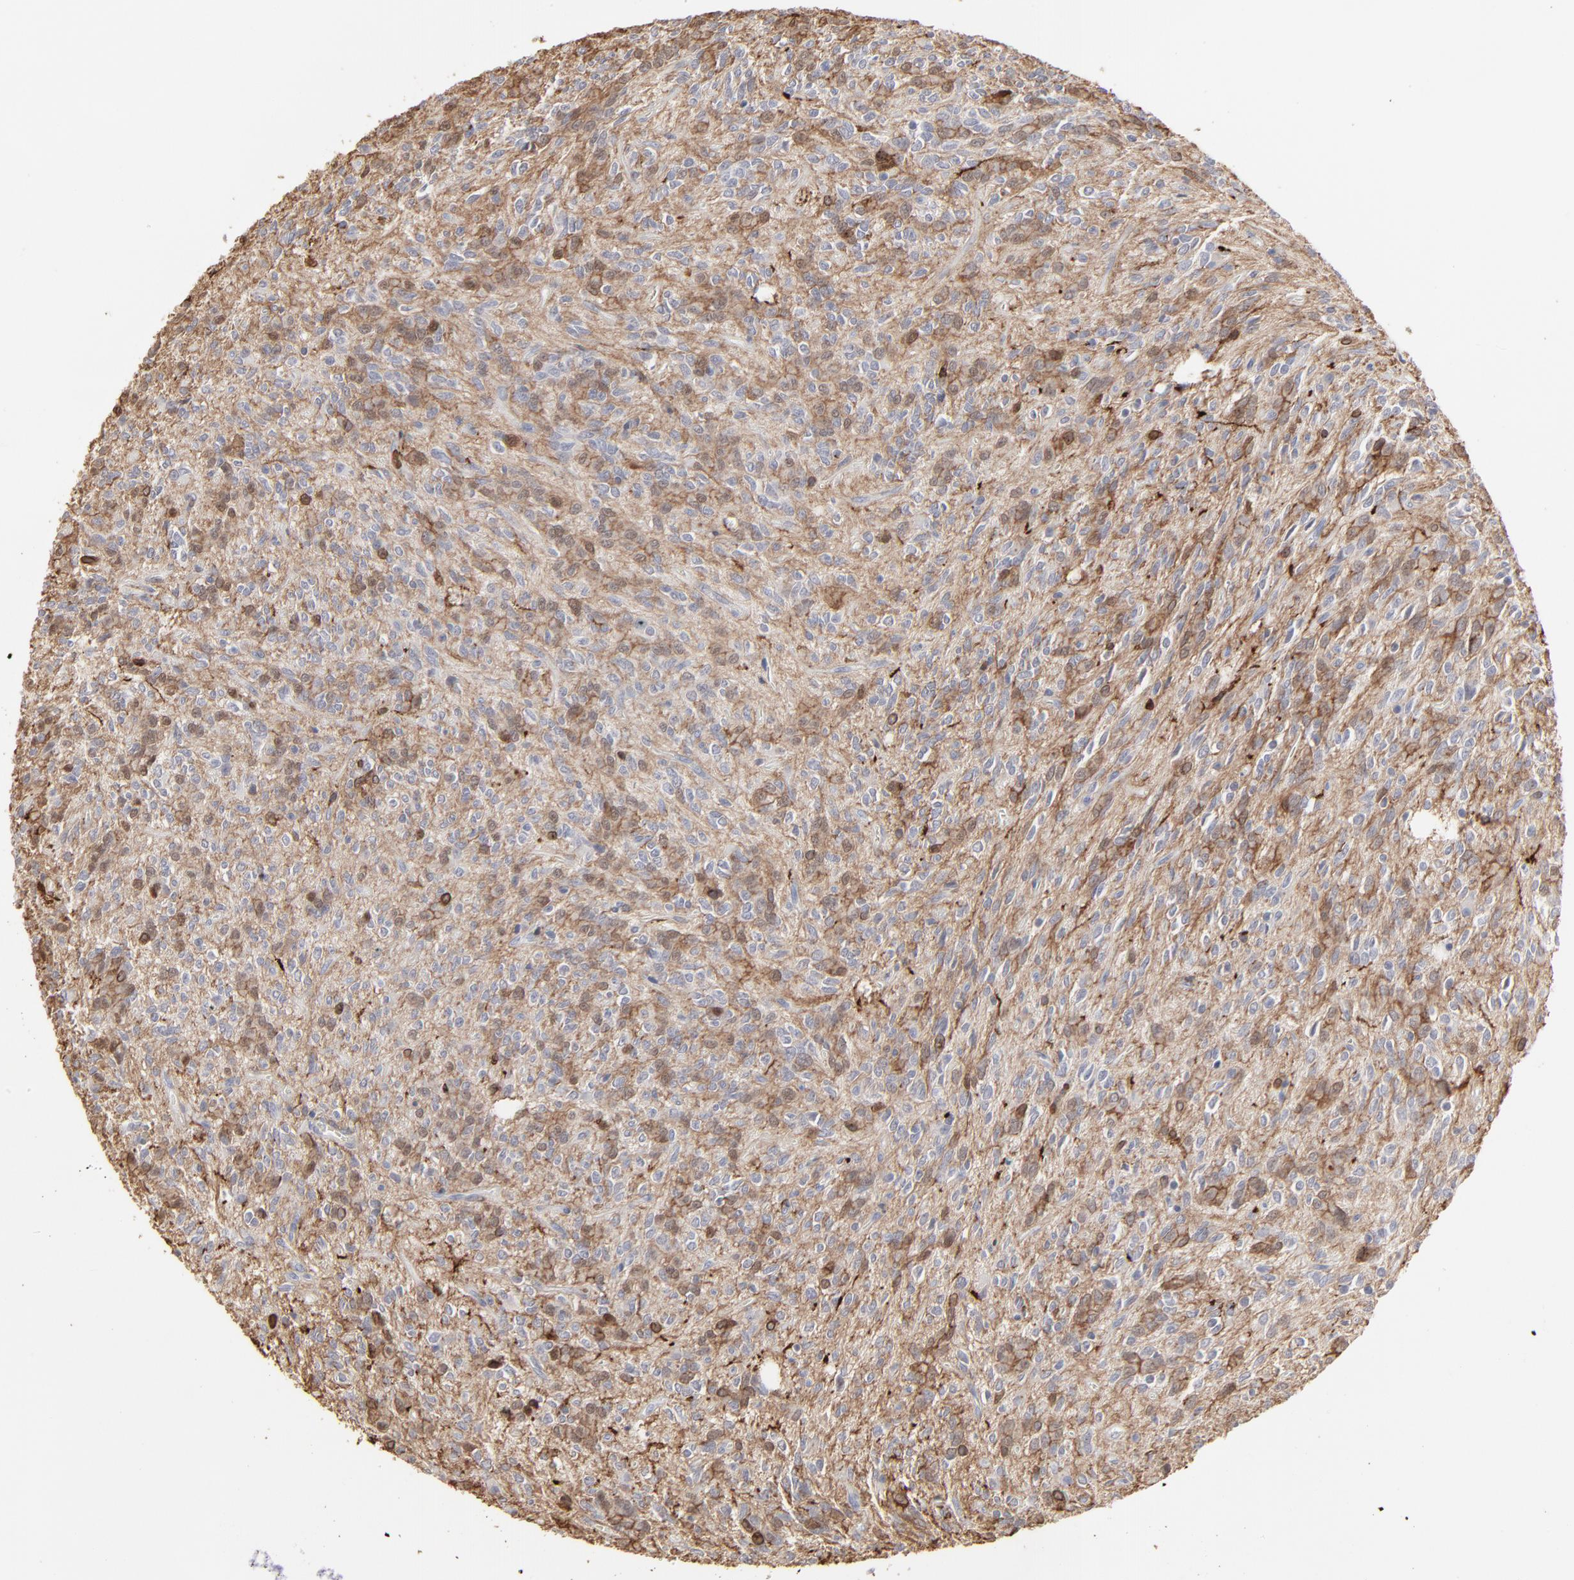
{"staining": {"intensity": "weak", "quantity": "25%-75%", "location": "nuclear"}, "tissue": "glioma", "cell_type": "Tumor cells", "image_type": "cancer", "snomed": [{"axis": "morphology", "description": "Glioma, malignant, Low grade"}, {"axis": "topography", "description": "Brain"}], "caption": "Protein staining of glioma tissue demonstrates weak nuclear expression in approximately 25%-75% of tumor cells. Ihc stains the protein in brown and the nuclei are stained blue.", "gene": "SLC6A14", "patient": {"sex": "female", "age": 15}}